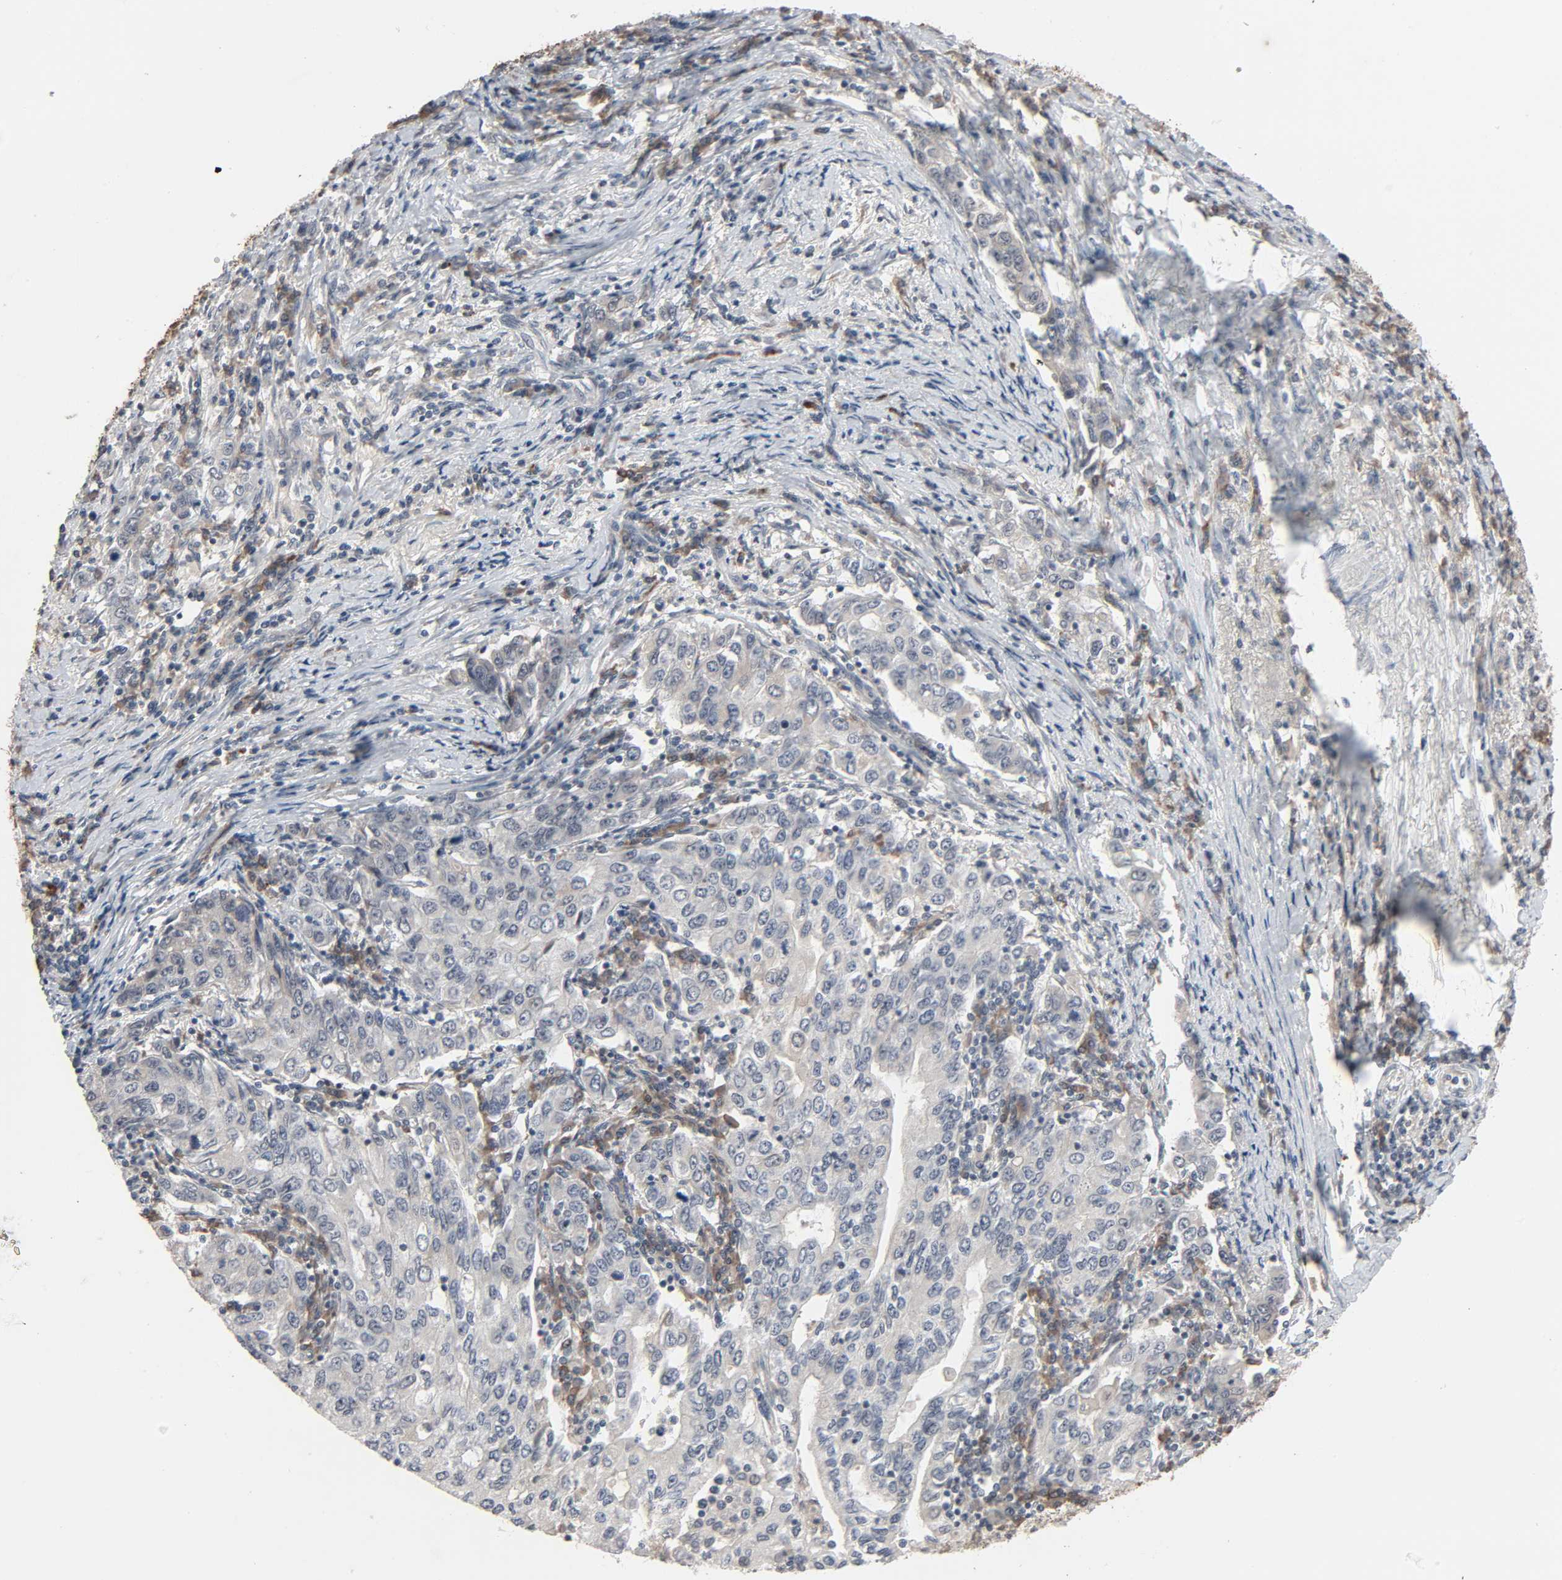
{"staining": {"intensity": "weak", "quantity": "<25%", "location": "cytoplasmic/membranous"}, "tissue": "stomach cancer", "cell_type": "Tumor cells", "image_type": "cancer", "snomed": [{"axis": "morphology", "description": "Adenocarcinoma, NOS"}, {"axis": "topography", "description": "Stomach, lower"}], "caption": "An IHC image of adenocarcinoma (stomach) is shown. There is no staining in tumor cells of adenocarcinoma (stomach).", "gene": "MT3", "patient": {"sex": "female", "age": 72}}